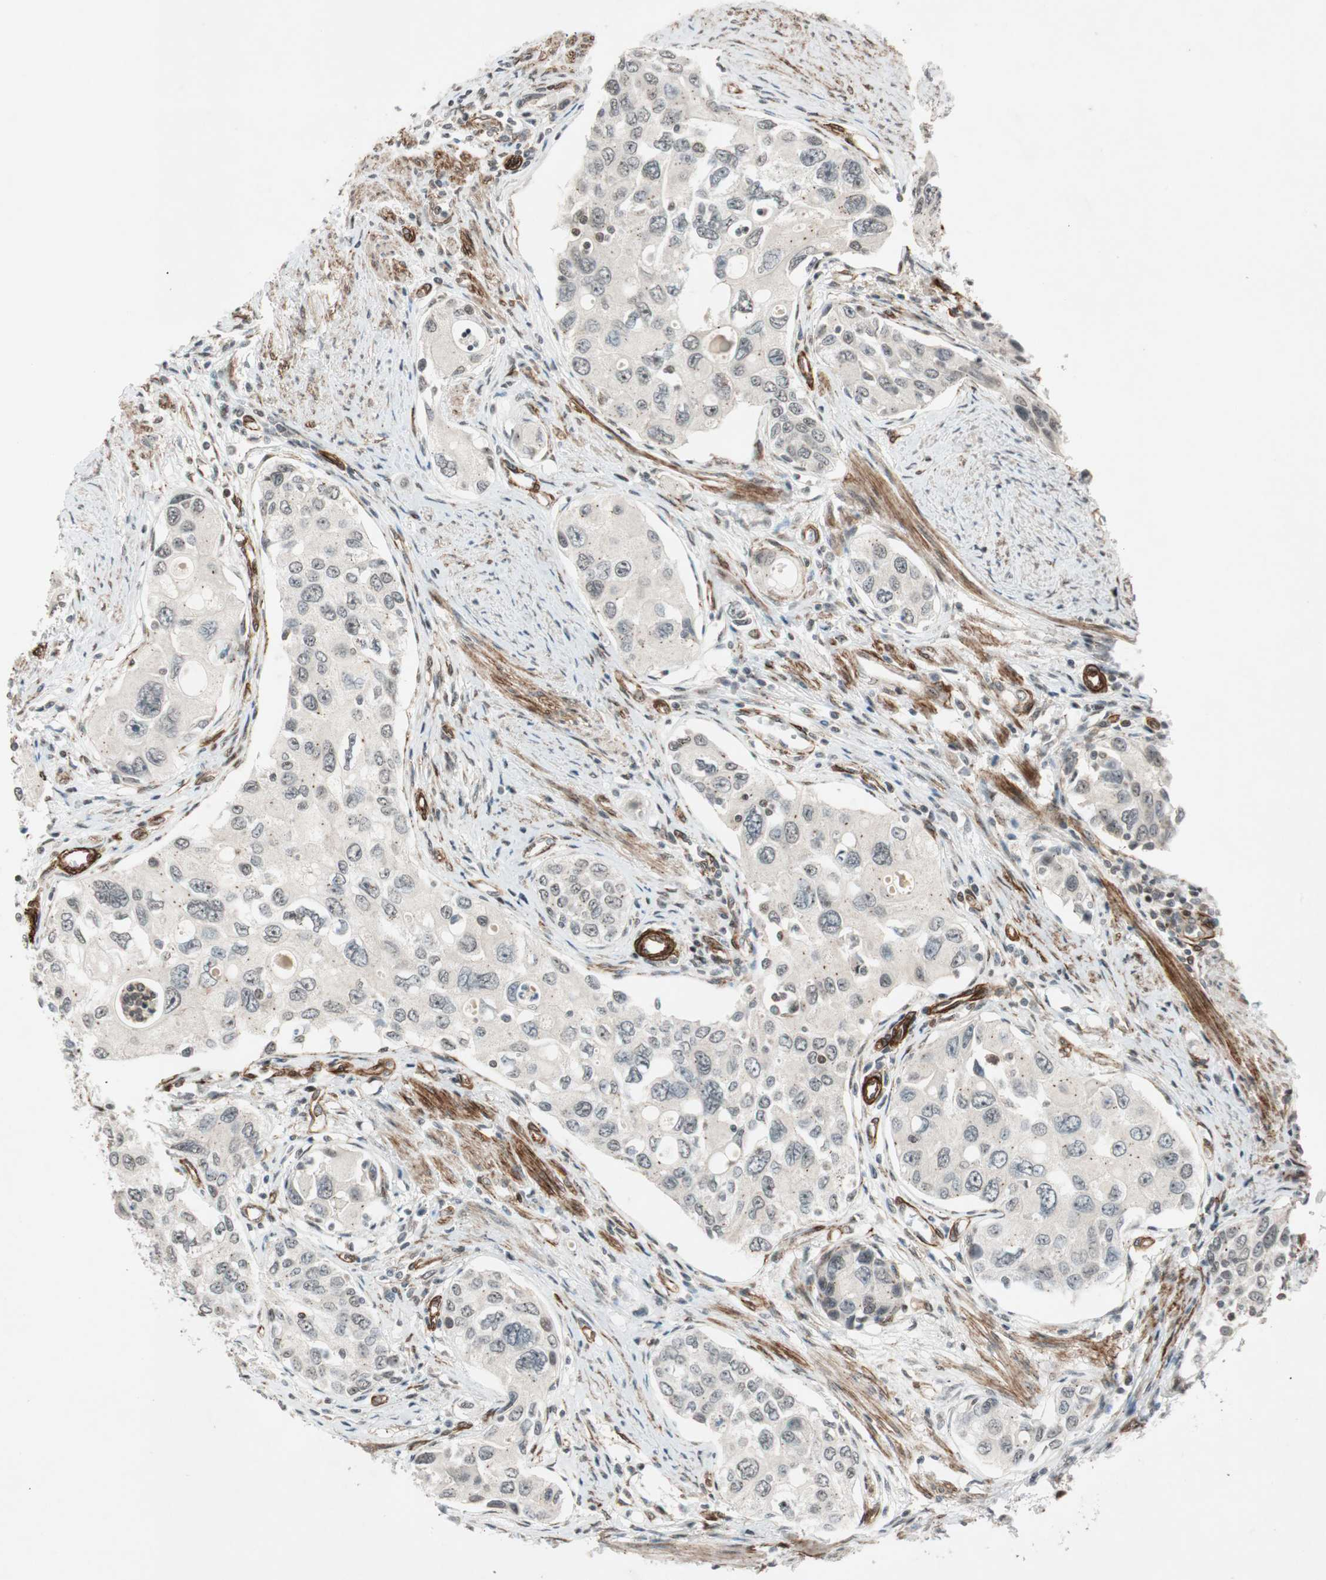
{"staining": {"intensity": "negative", "quantity": "none", "location": "none"}, "tissue": "urothelial cancer", "cell_type": "Tumor cells", "image_type": "cancer", "snomed": [{"axis": "morphology", "description": "Urothelial carcinoma, High grade"}, {"axis": "topography", "description": "Urinary bladder"}], "caption": "Urothelial carcinoma (high-grade) was stained to show a protein in brown. There is no significant staining in tumor cells.", "gene": "CDK19", "patient": {"sex": "female", "age": 56}}